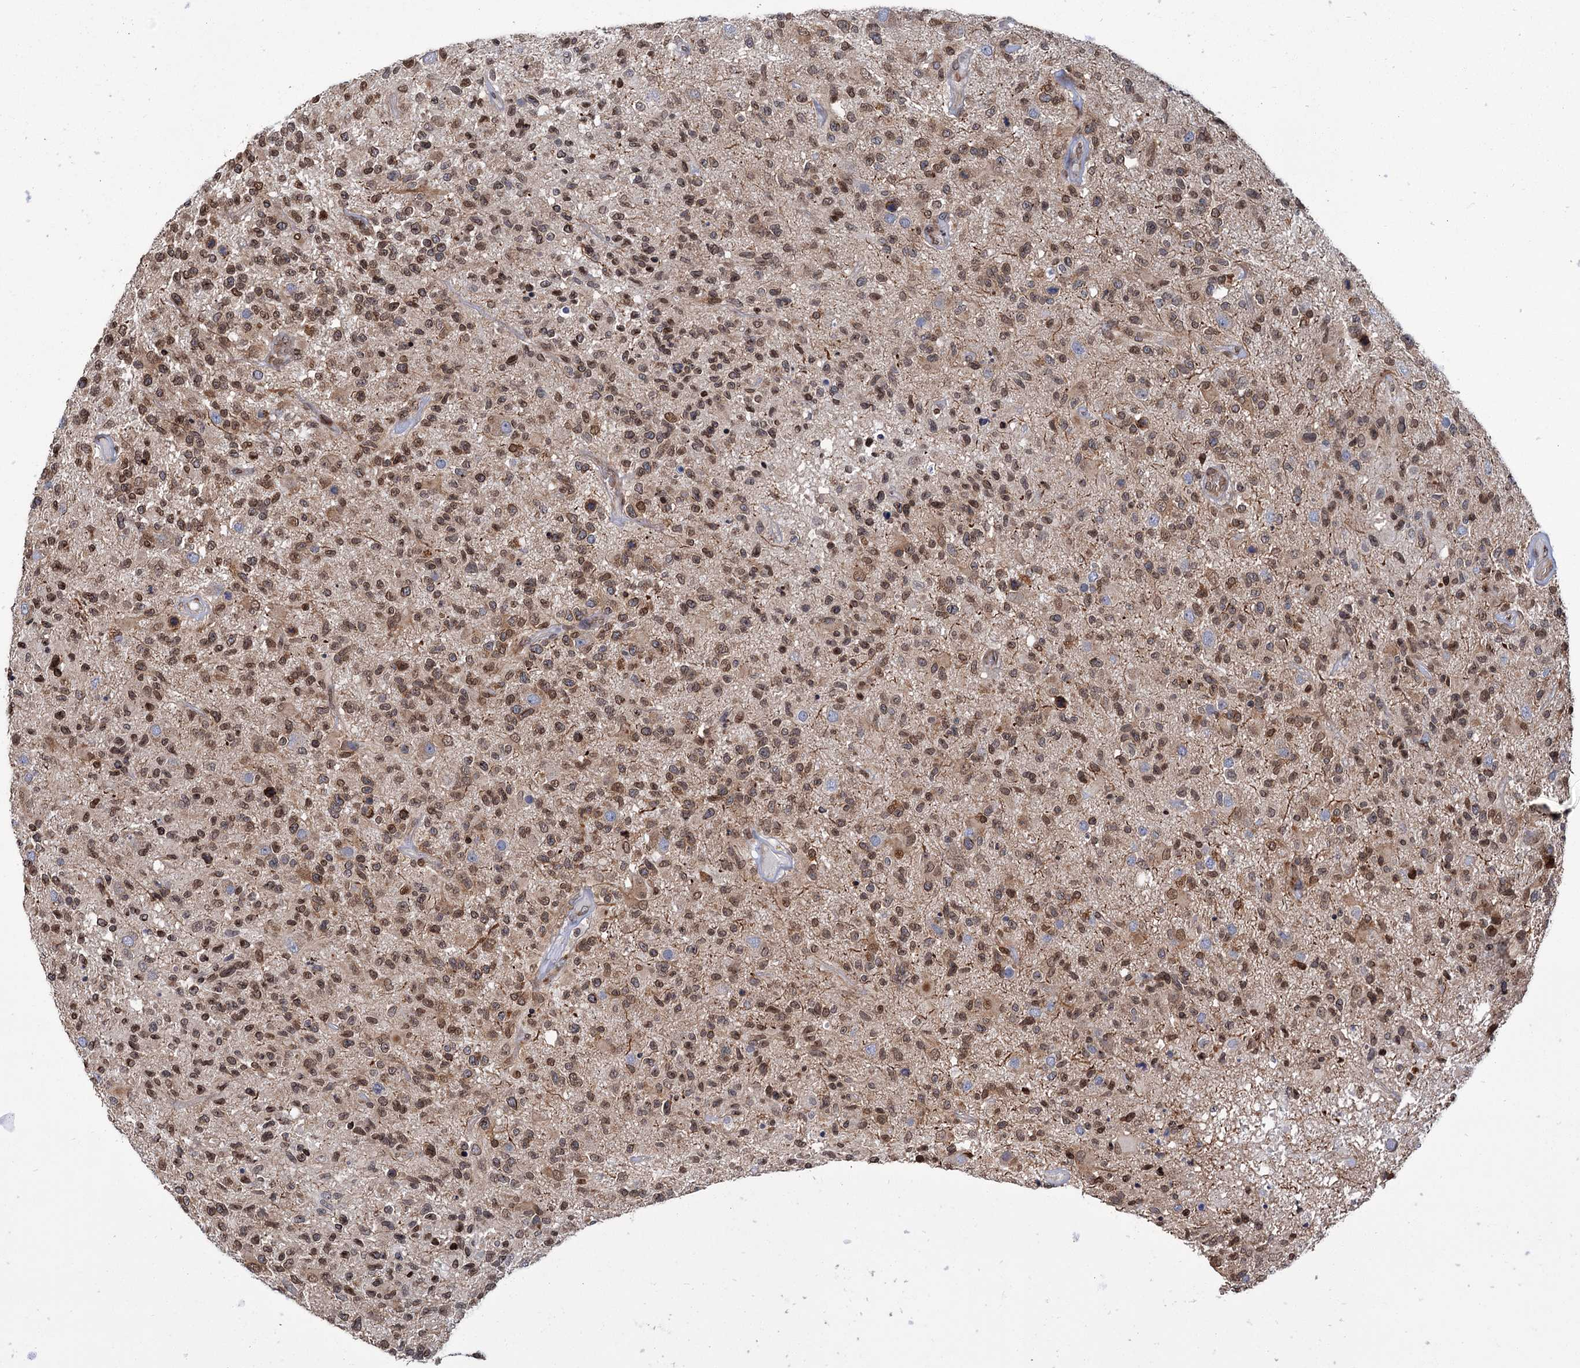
{"staining": {"intensity": "moderate", "quantity": ">75%", "location": "cytoplasmic/membranous,nuclear"}, "tissue": "glioma", "cell_type": "Tumor cells", "image_type": "cancer", "snomed": [{"axis": "morphology", "description": "Glioma, malignant, High grade"}, {"axis": "morphology", "description": "Glioblastoma, NOS"}, {"axis": "topography", "description": "Brain"}], "caption": "The micrograph displays immunohistochemical staining of glioma. There is moderate cytoplasmic/membranous and nuclear expression is appreciated in approximately >75% of tumor cells.", "gene": "CFAP46", "patient": {"sex": "male", "age": 60}}